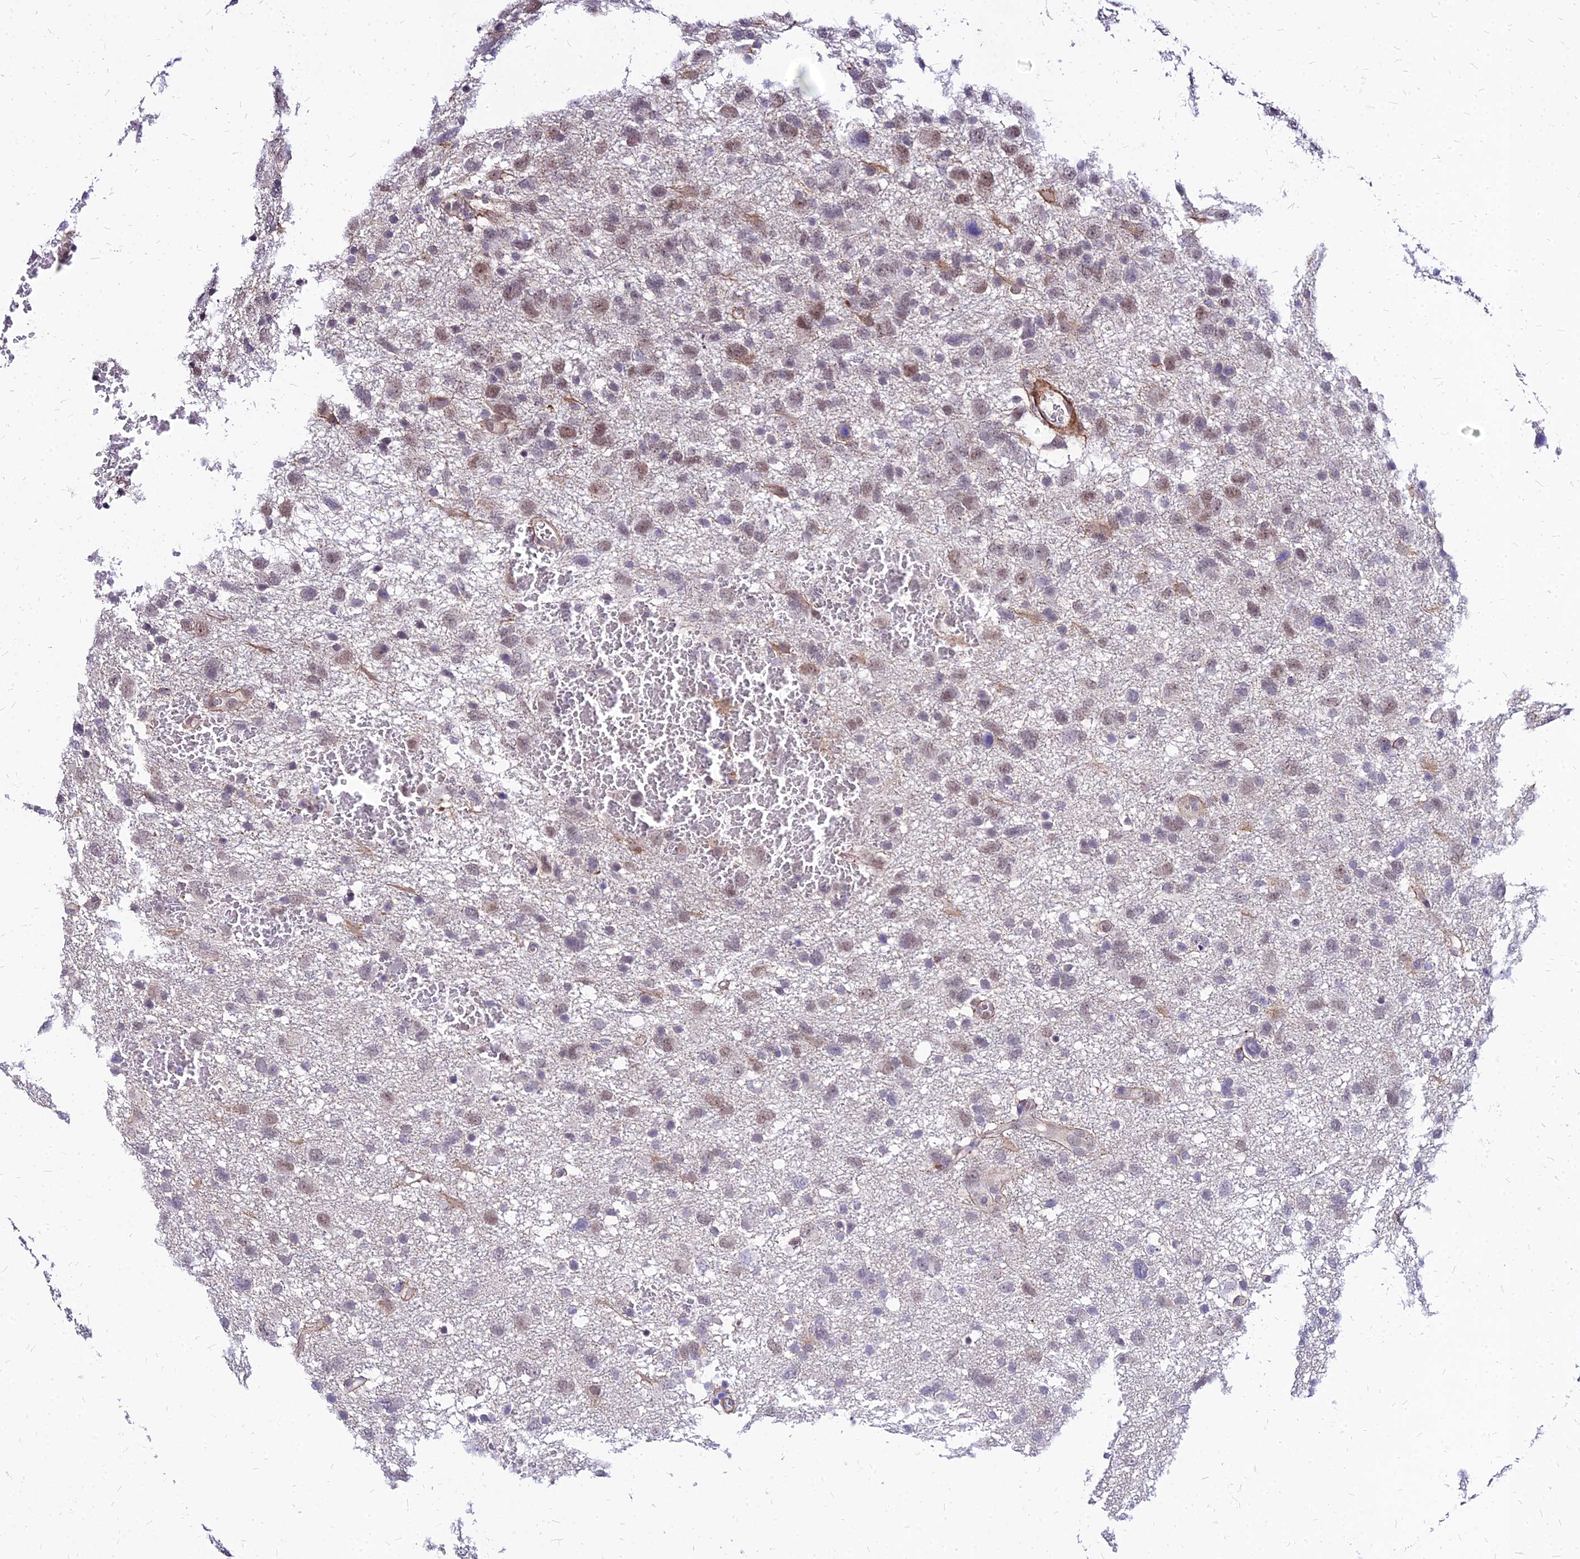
{"staining": {"intensity": "moderate", "quantity": "<25%", "location": "cytoplasmic/membranous,nuclear"}, "tissue": "glioma", "cell_type": "Tumor cells", "image_type": "cancer", "snomed": [{"axis": "morphology", "description": "Glioma, malignant, High grade"}, {"axis": "topography", "description": "Brain"}], "caption": "Moderate cytoplasmic/membranous and nuclear positivity for a protein is seen in about <25% of tumor cells of malignant glioma (high-grade) using IHC.", "gene": "YEATS2", "patient": {"sex": "male", "age": 61}}